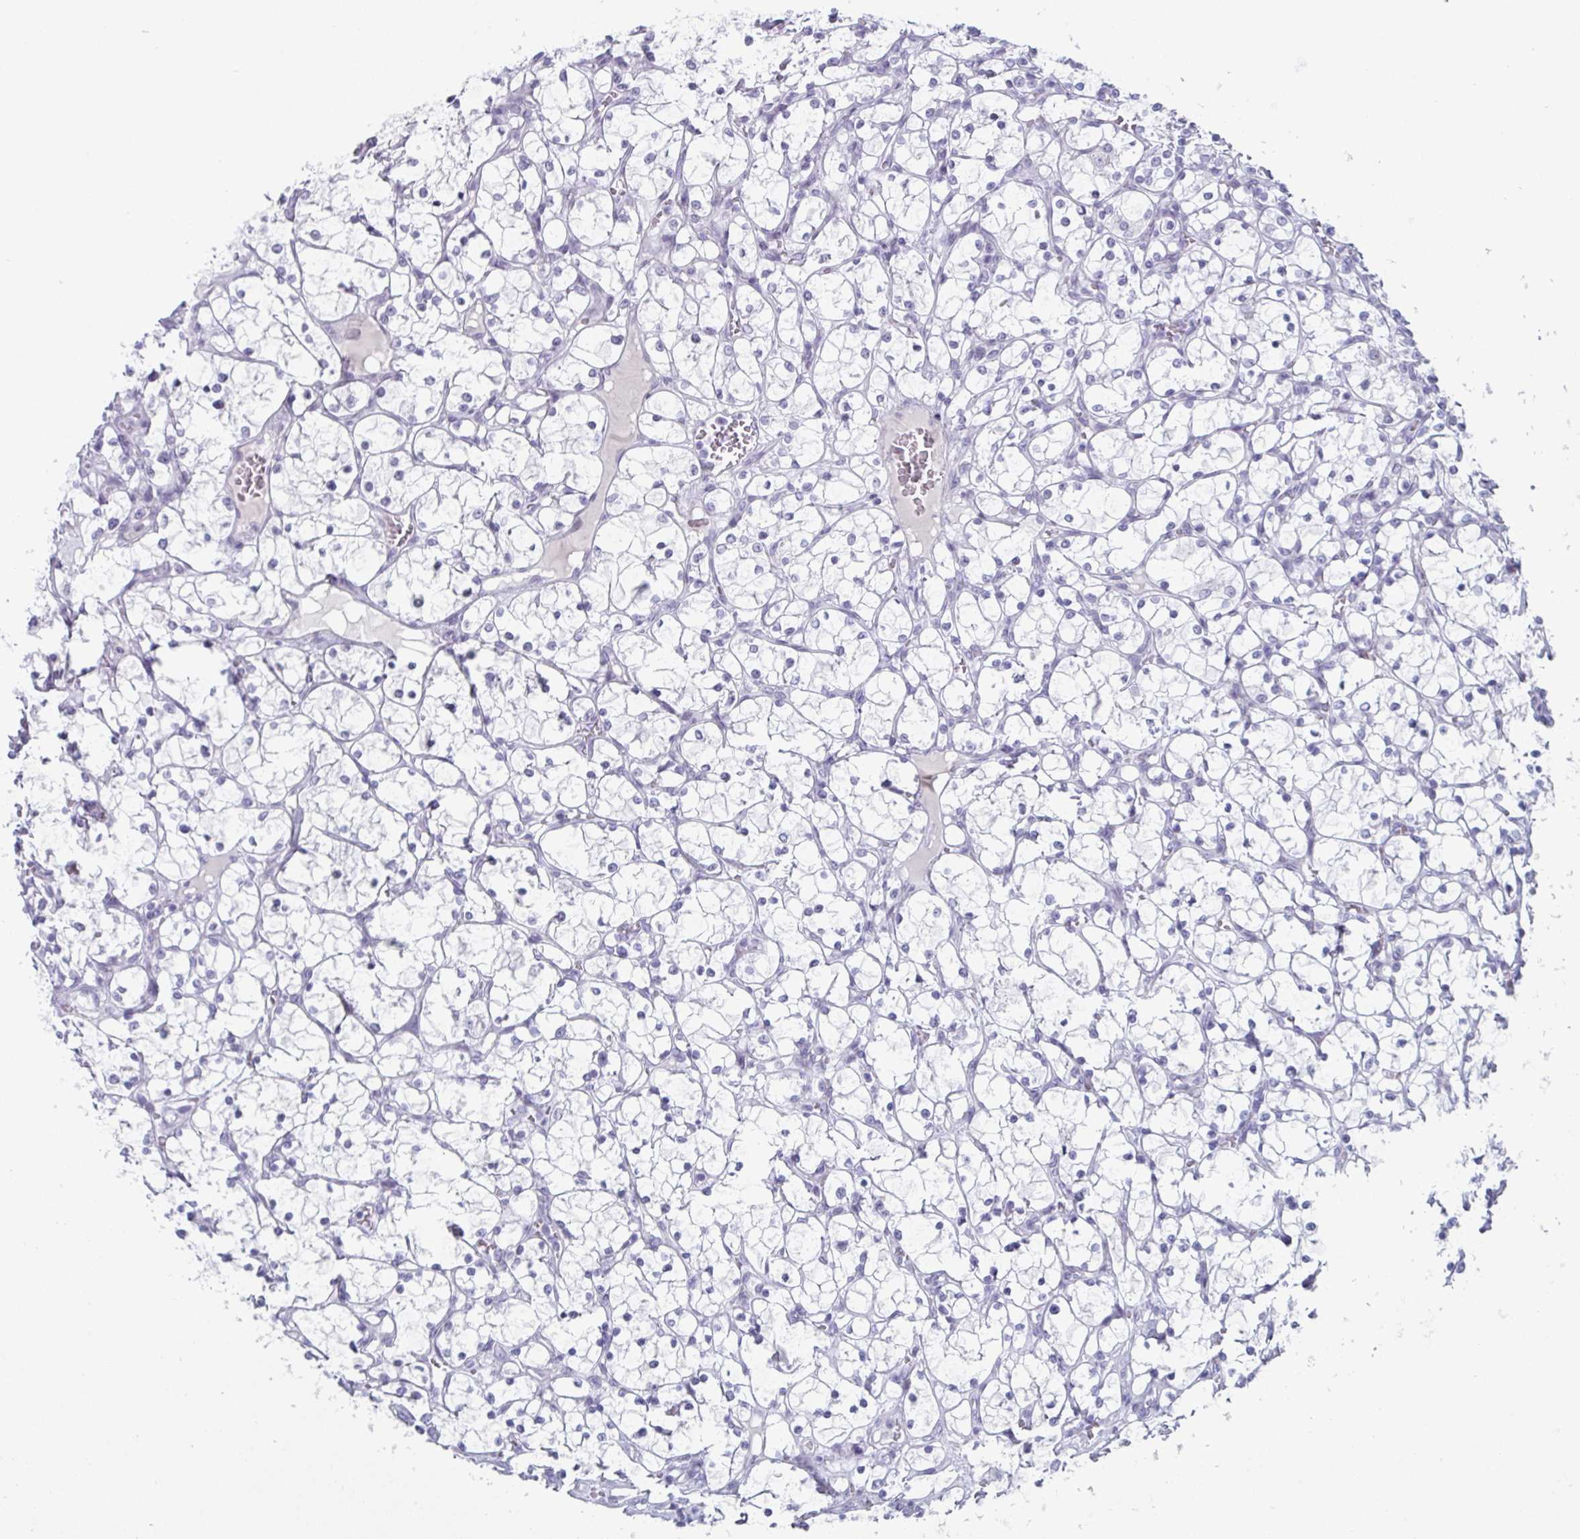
{"staining": {"intensity": "negative", "quantity": "none", "location": "none"}, "tissue": "renal cancer", "cell_type": "Tumor cells", "image_type": "cancer", "snomed": [{"axis": "morphology", "description": "Adenocarcinoma, NOS"}, {"axis": "topography", "description": "Kidney"}], "caption": "A photomicrograph of human renal cancer (adenocarcinoma) is negative for staining in tumor cells.", "gene": "VSIG10L", "patient": {"sex": "female", "age": 69}}